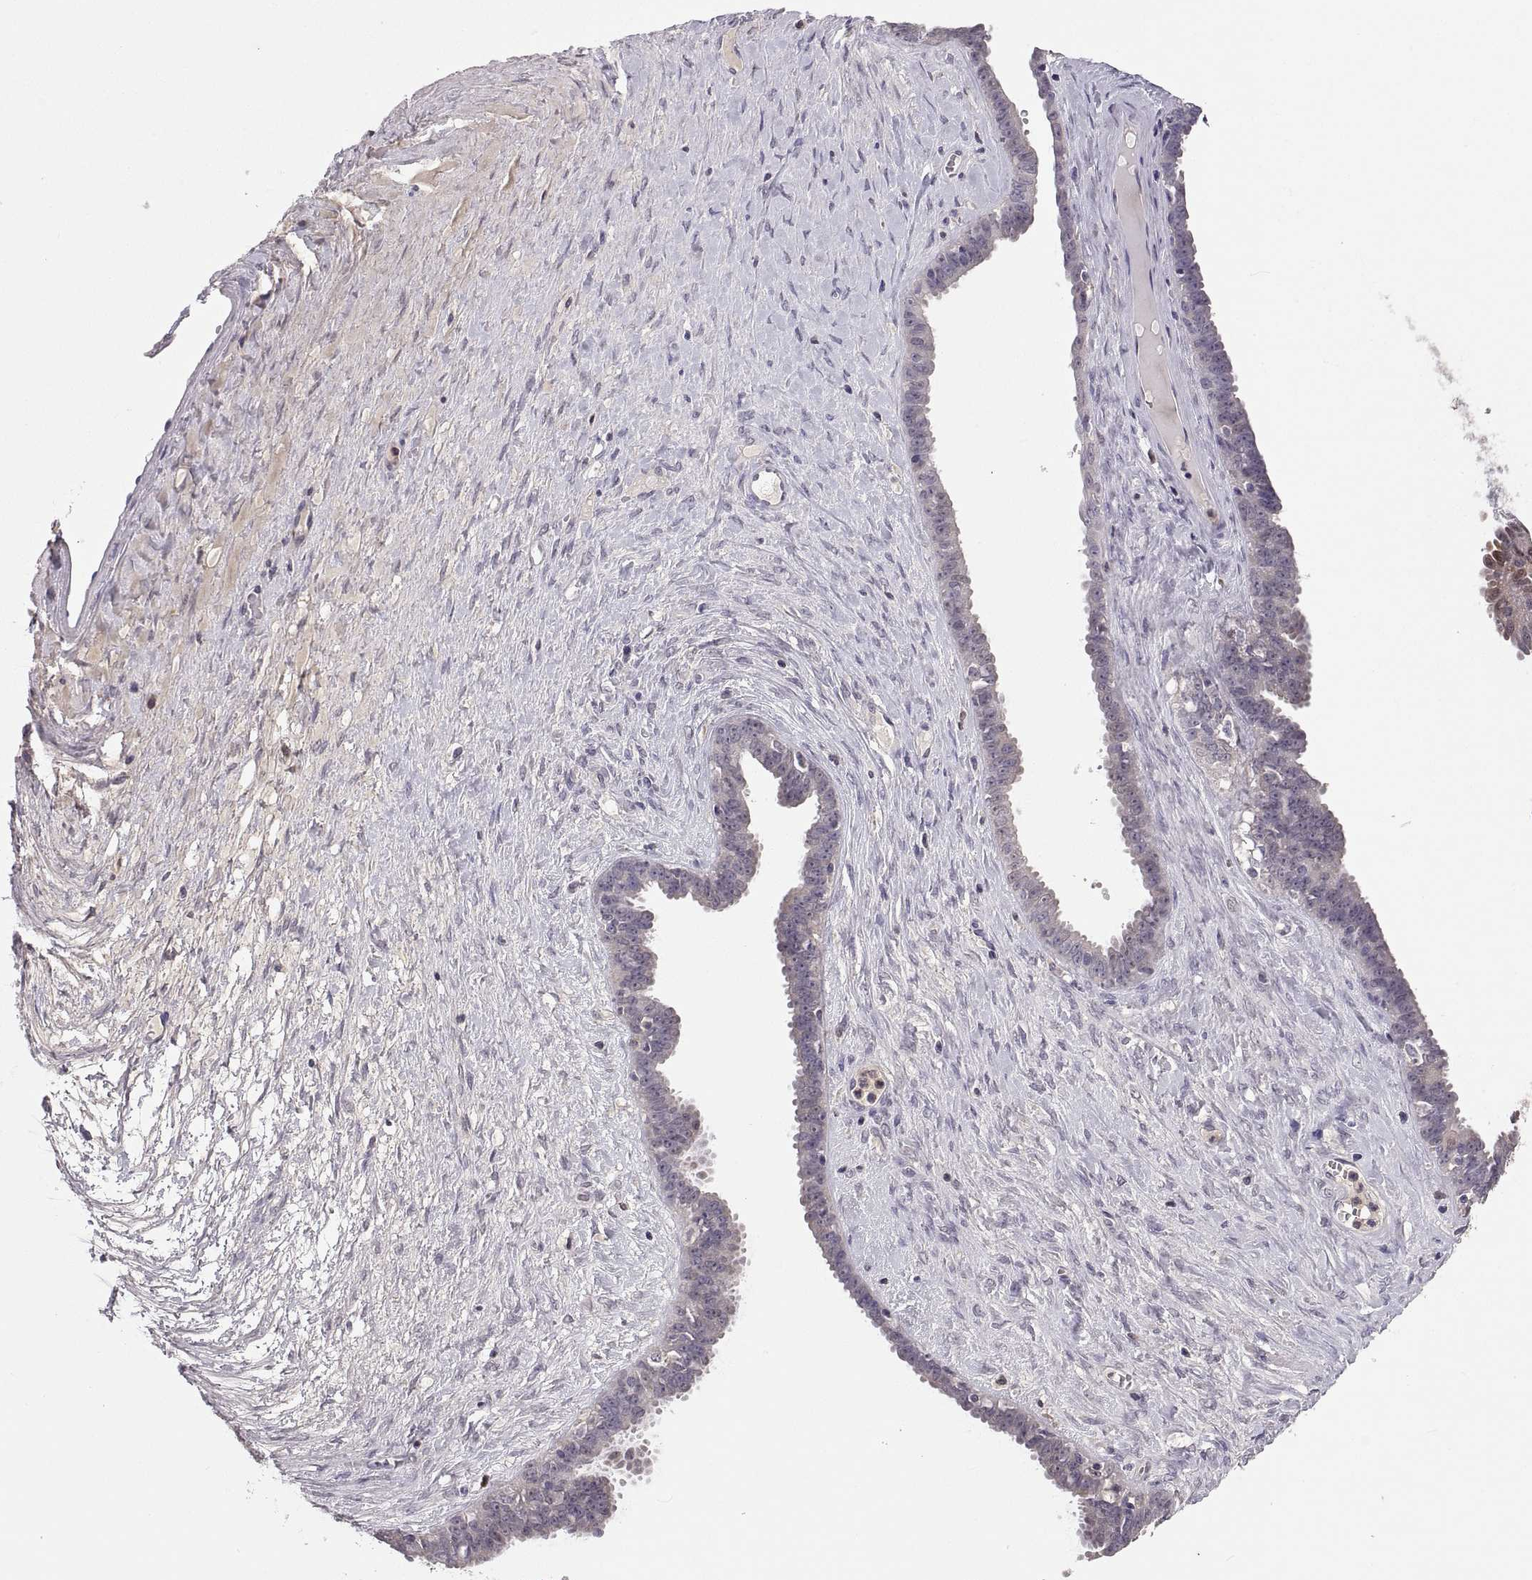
{"staining": {"intensity": "negative", "quantity": "none", "location": "none"}, "tissue": "ovarian cancer", "cell_type": "Tumor cells", "image_type": "cancer", "snomed": [{"axis": "morphology", "description": "Cystadenocarcinoma, serous, NOS"}, {"axis": "topography", "description": "Ovary"}], "caption": "Immunohistochemistry (IHC) histopathology image of human ovarian cancer (serous cystadenocarcinoma) stained for a protein (brown), which shows no positivity in tumor cells.", "gene": "FGF9", "patient": {"sex": "female", "age": 71}}